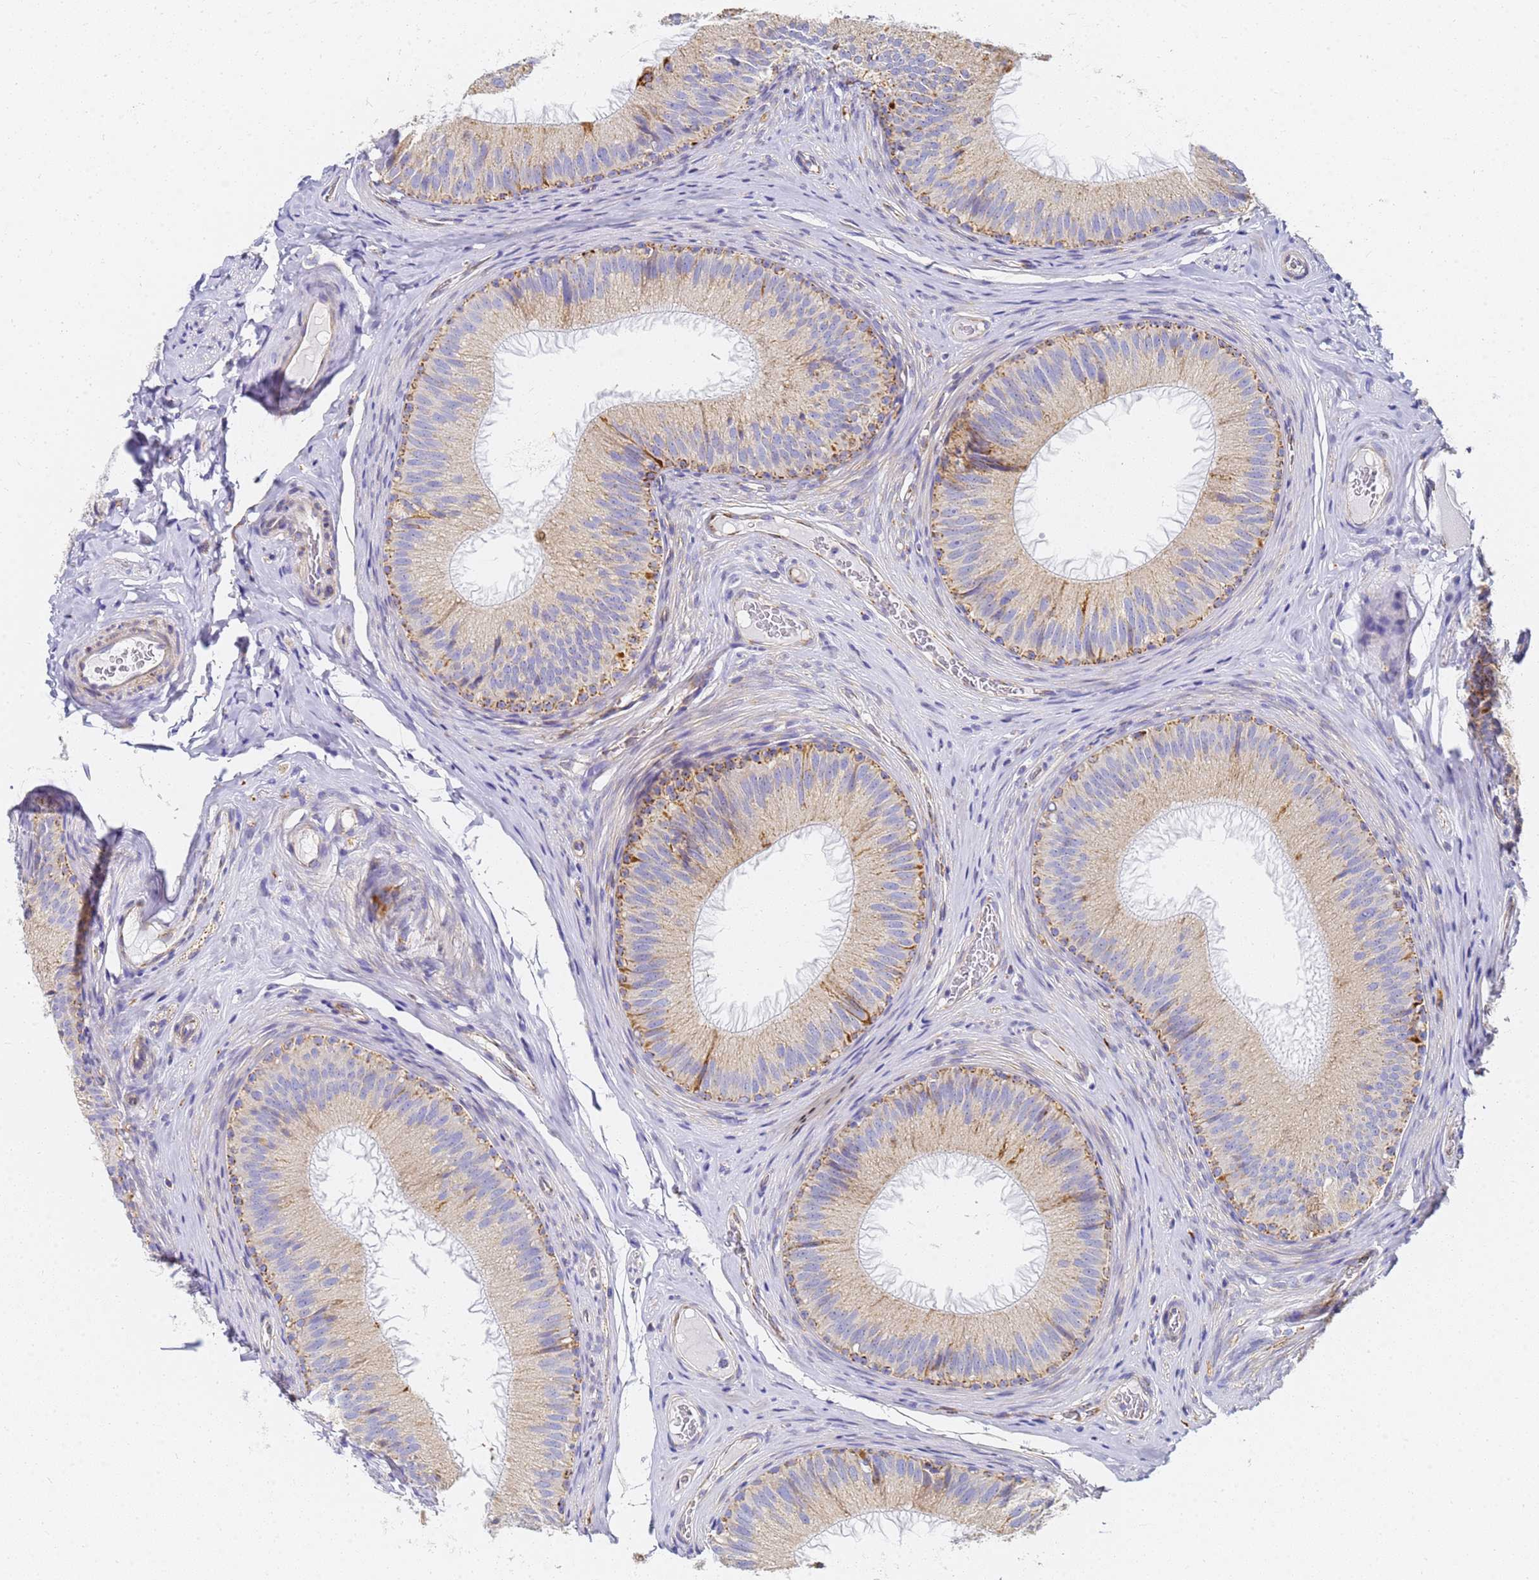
{"staining": {"intensity": "moderate", "quantity": "25%-75%", "location": "cytoplasmic/membranous"}, "tissue": "epididymis", "cell_type": "Glandular cells", "image_type": "normal", "snomed": [{"axis": "morphology", "description": "Normal tissue, NOS"}, {"axis": "topography", "description": "Epididymis"}], "caption": "Immunohistochemistry (IHC) histopathology image of benign human epididymis stained for a protein (brown), which exhibits medium levels of moderate cytoplasmic/membranous positivity in approximately 25%-75% of glandular cells.", "gene": "CNIH4", "patient": {"sex": "male", "age": 34}}